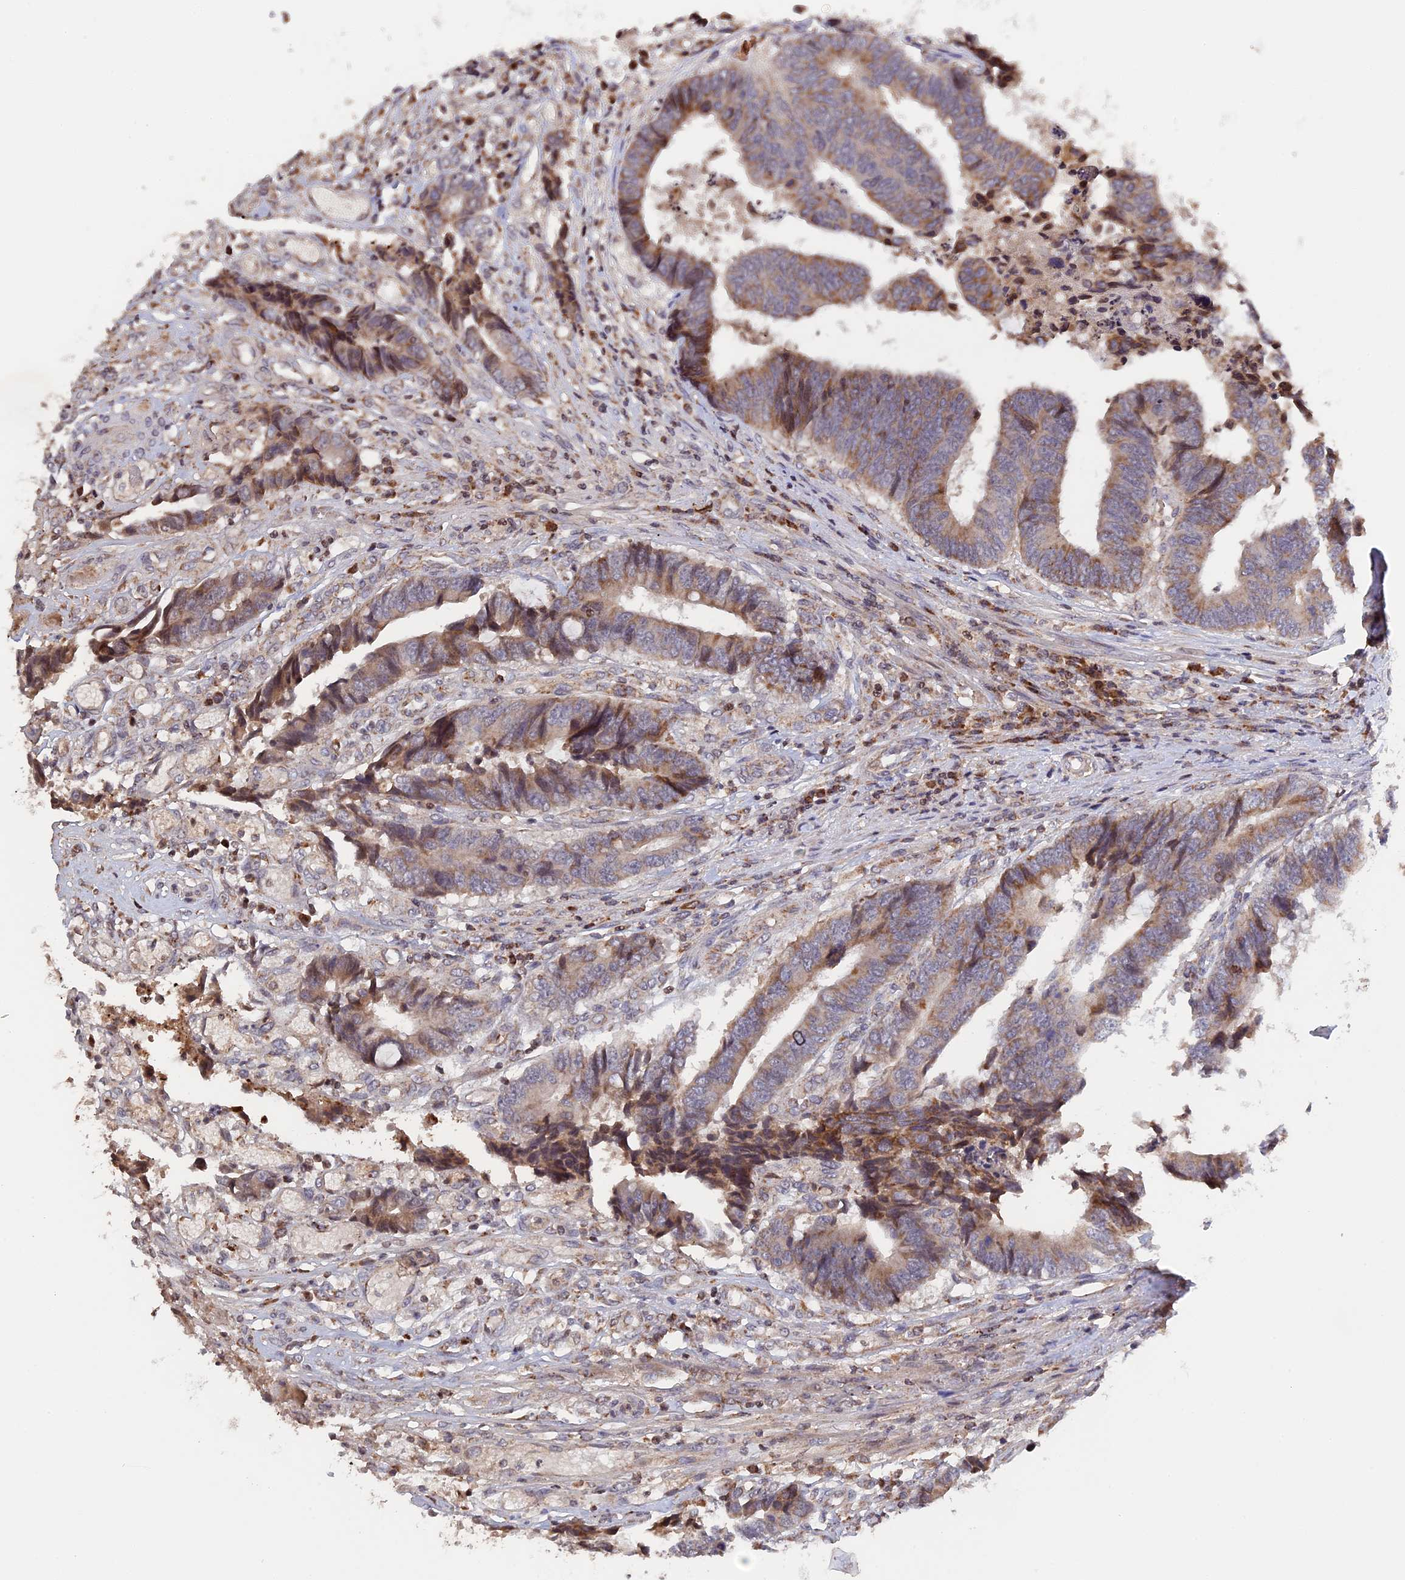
{"staining": {"intensity": "weak", "quantity": "25%-75%", "location": "cytoplasmic/membranous"}, "tissue": "colorectal cancer", "cell_type": "Tumor cells", "image_type": "cancer", "snomed": [{"axis": "morphology", "description": "Adenocarcinoma, NOS"}, {"axis": "topography", "description": "Rectum"}], "caption": "A photomicrograph showing weak cytoplasmic/membranous positivity in about 25%-75% of tumor cells in colorectal cancer, as visualized by brown immunohistochemical staining.", "gene": "MPV17L", "patient": {"sex": "male", "age": 84}}